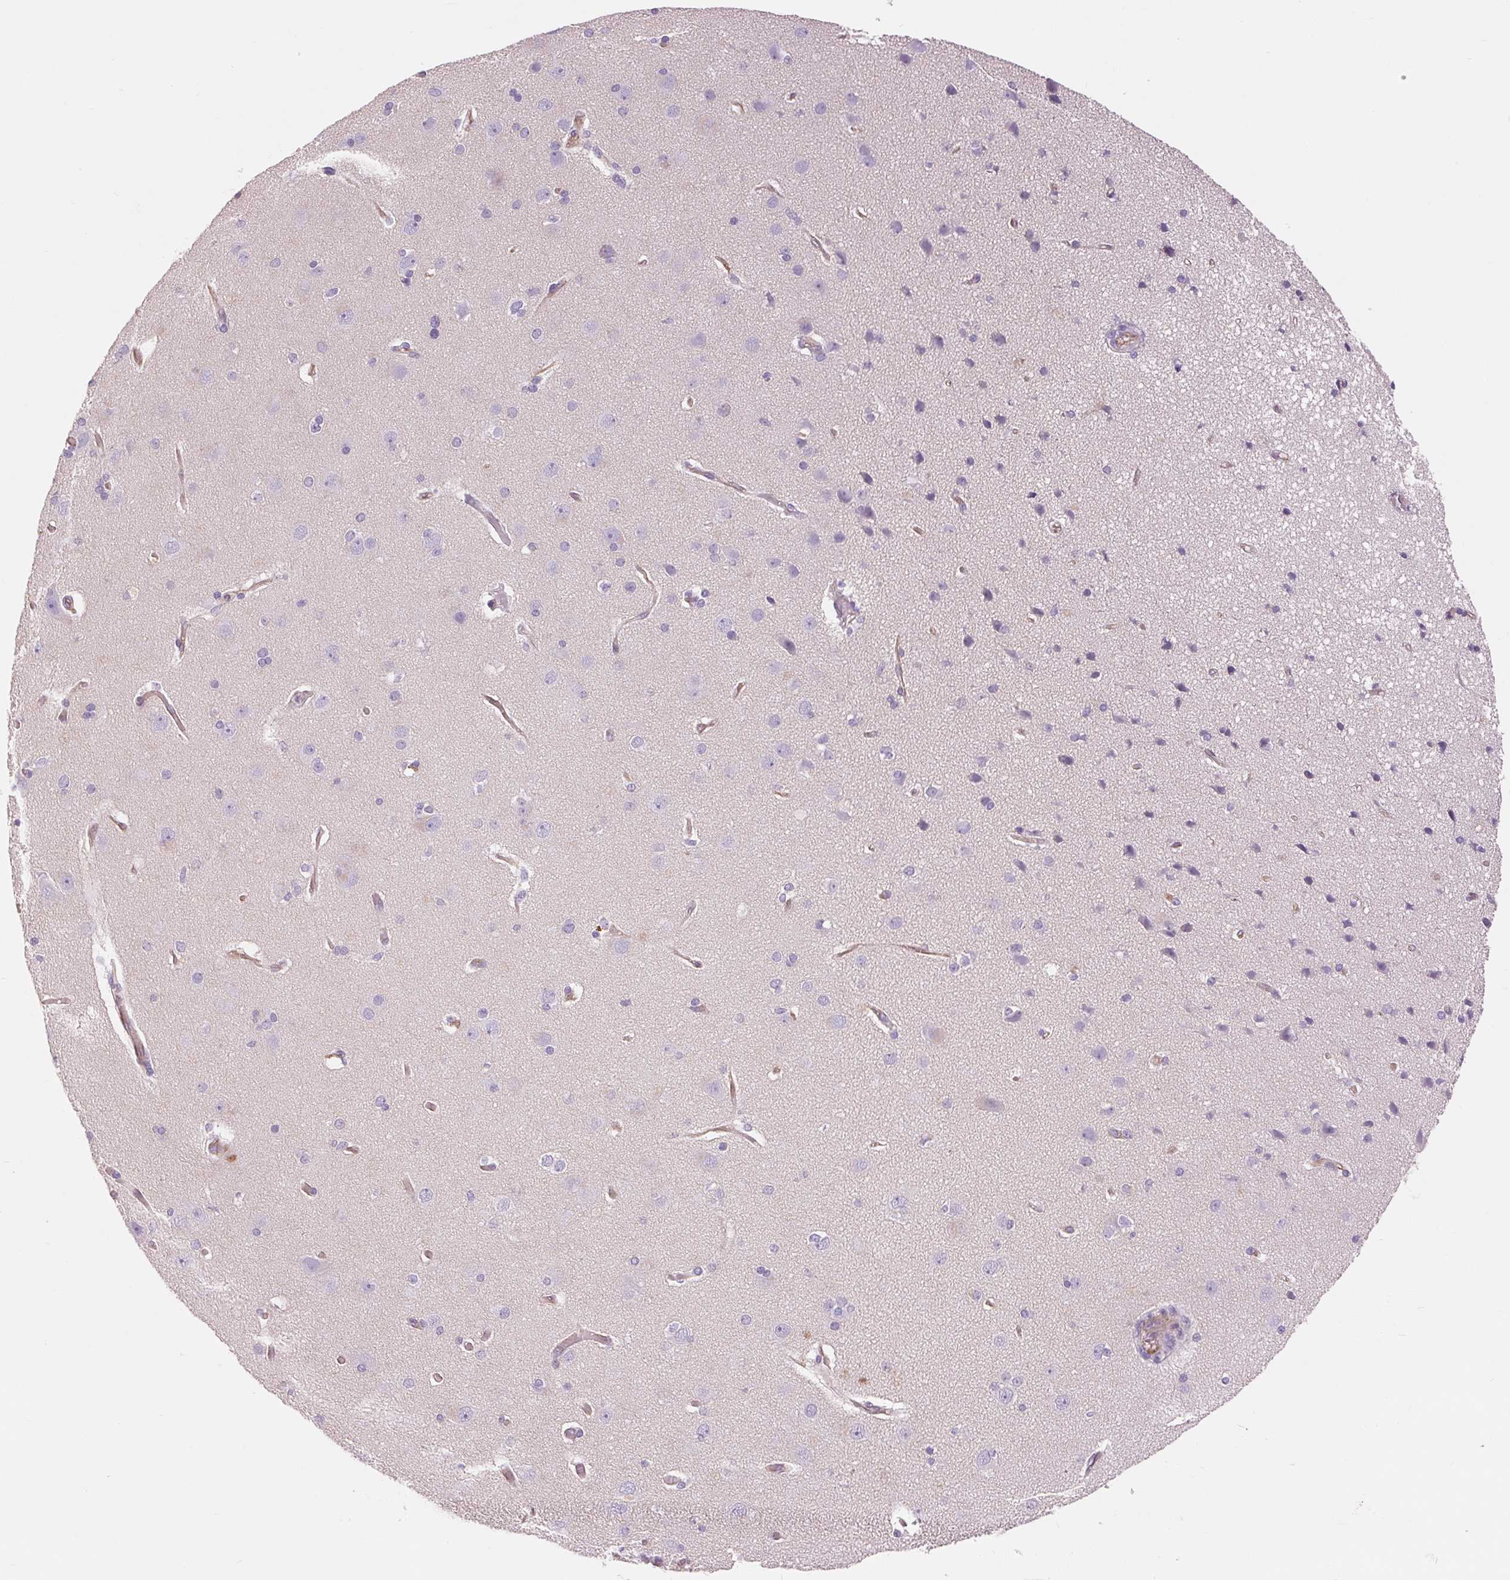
{"staining": {"intensity": "weak", "quantity": "25%-75%", "location": "cytoplasmic/membranous"}, "tissue": "cerebral cortex", "cell_type": "Endothelial cells", "image_type": "normal", "snomed": [{"axis": "morphology", "description": "Normal tissue, NOS"}, {"axis": "morphology", "description": "Glioma, malignant, High grade"}, {"axis": "topography", "description": "Cerebral cortex"}], "caption": "A brown stain shows weak cytoplasmic/membranous expression of a protein in endothelial cells of normal cerebral cortex. The staining was performed using DAB (3,3'-diaminobenzidine), with brown indicating positive protein expression. Nuclei are stained blue with hematoxylin.", "gene": "DIXDC1", "patient": {"sex": "male", "age": 71}}